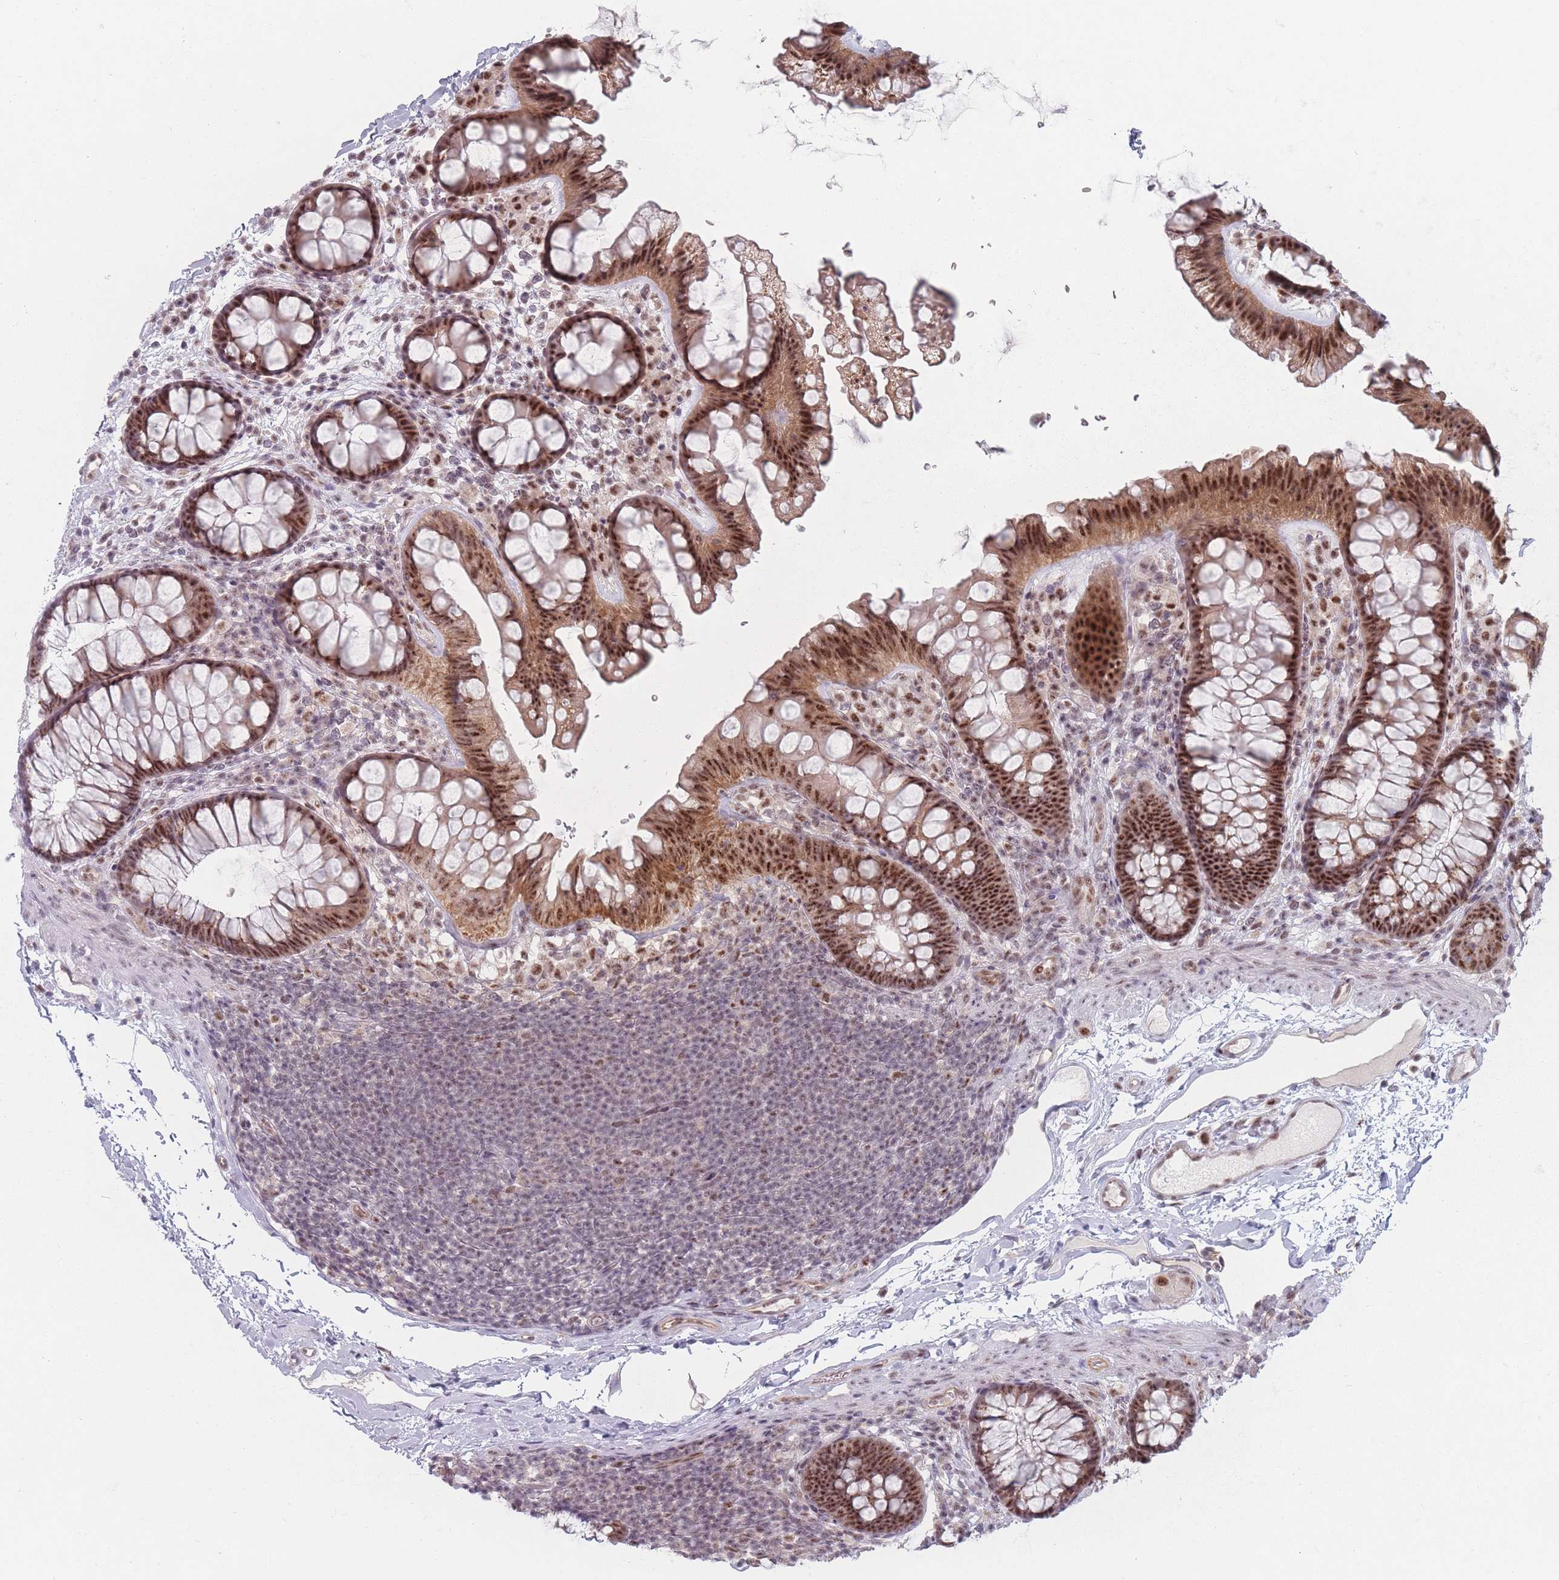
{"staining": {"intensity": "weak", "quantity": "<25%", "location": "nuclear"}, "tissue": "colon", "cell_type": "Endothelial cells", "image_type": "normal", "snomed": [{"axis": "morphology", "description": "Normal tissue, NOS"}, {"axis": "topography", "description": "Colon"}], "caption": "The histopathology image shows no staining of endothelial cells in normal colon. (DAB IHC, high magnification).", "gene": "ZC3H14", "patient": {"sex": "female", "age": 62}}